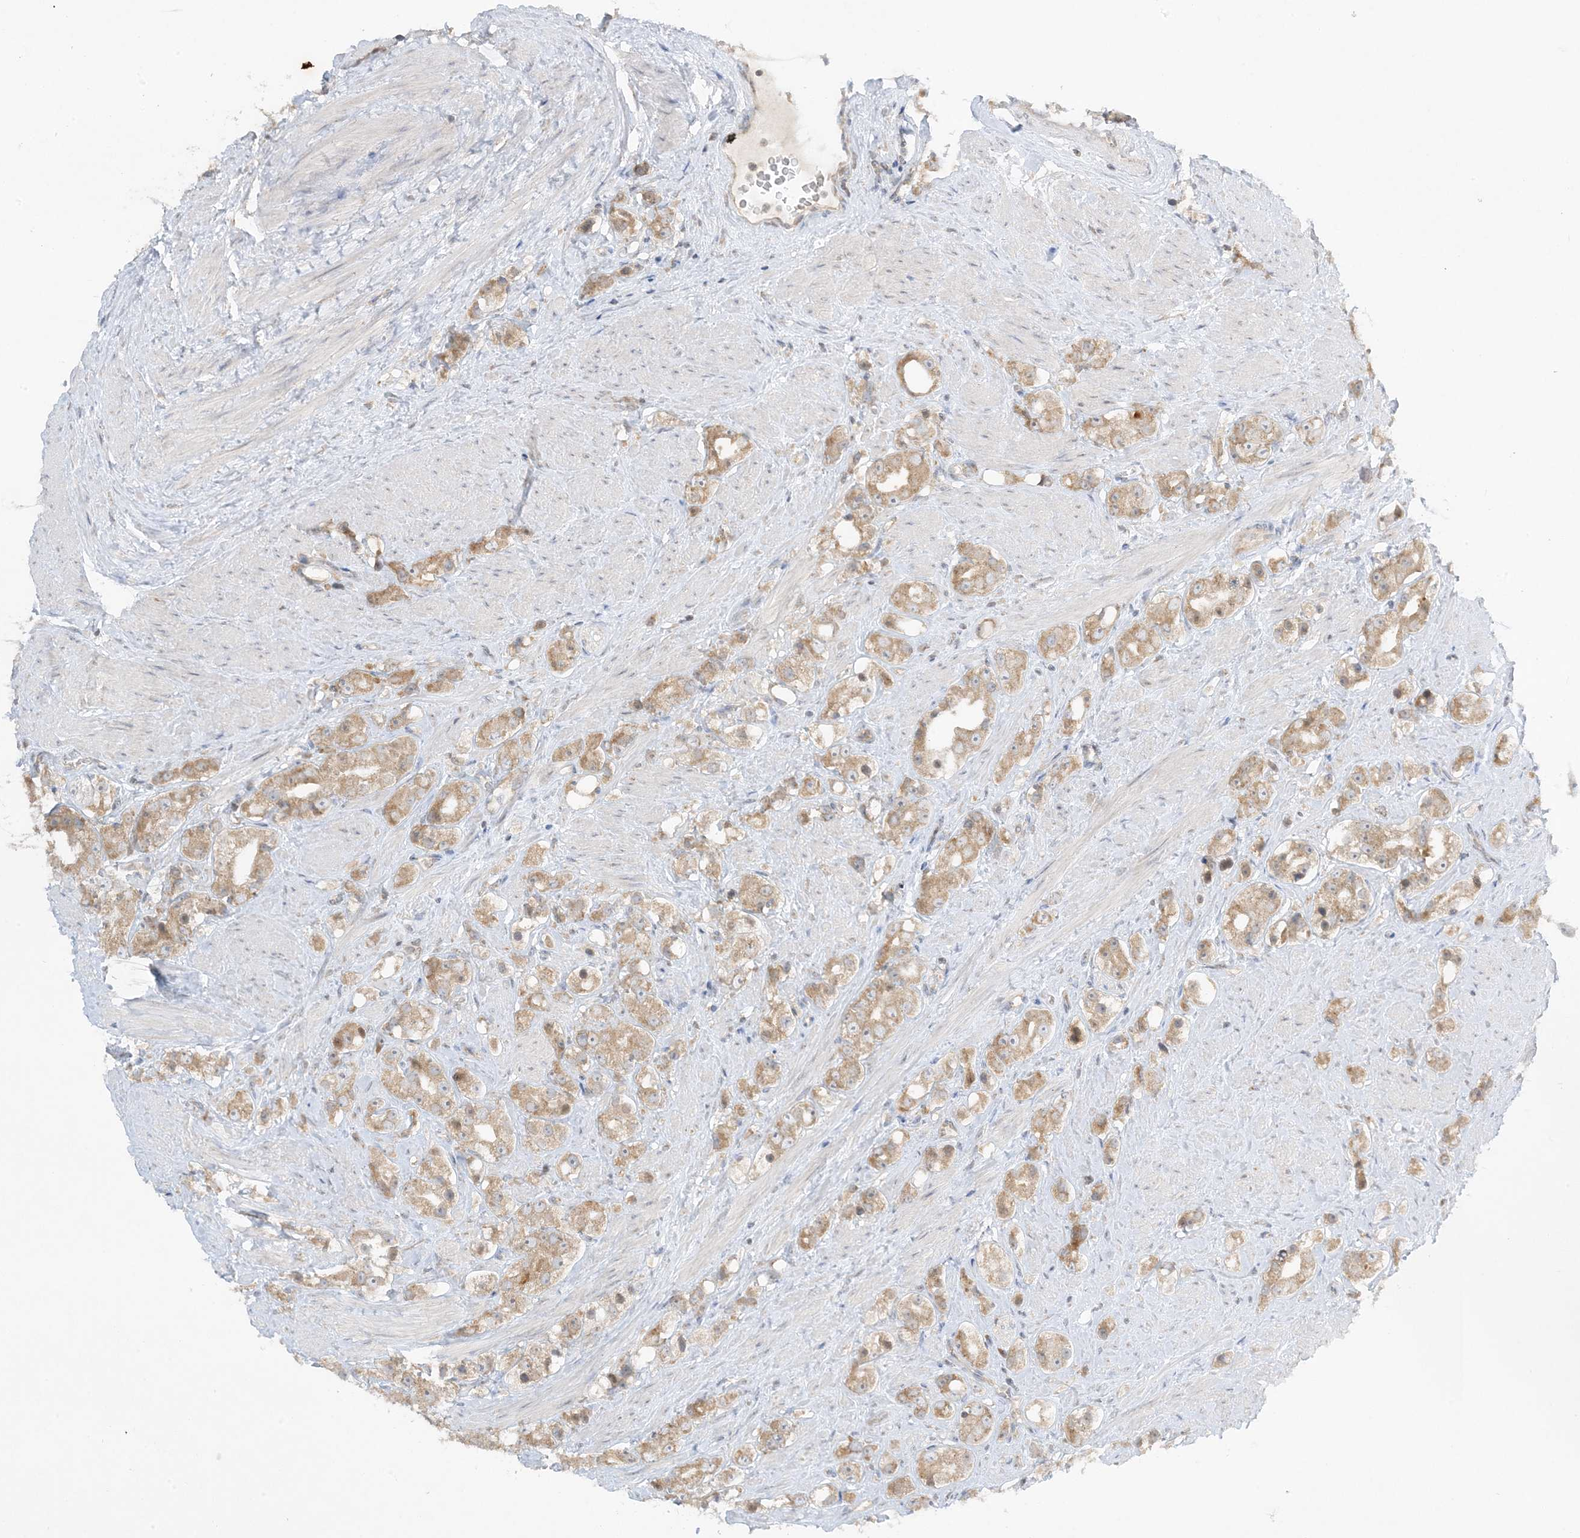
{"staining": {"intensity": "moderate", "quantity": ">75%", "location": "cytoplasmic/membranous"}, "tissue": "prostate cancer", "cell_type": "Tumor cells", "image_type": "cancer", "snomed": [{"axis": "morphology", "description": "Adenocarcinoma, NOS"}, {"axis": "topography", "description": "Prostate"}], "caption": "Immunohistochemistry (DAB (3,3'-diaminobenzidine)) staining of prostate cancer (adenocarcinoma) reveals moderate cytoplasmic/membranous protein staining in about >75% of tumor cells.", "gene": "RPP40", "patient": {"sex": "male", "age": 79}}